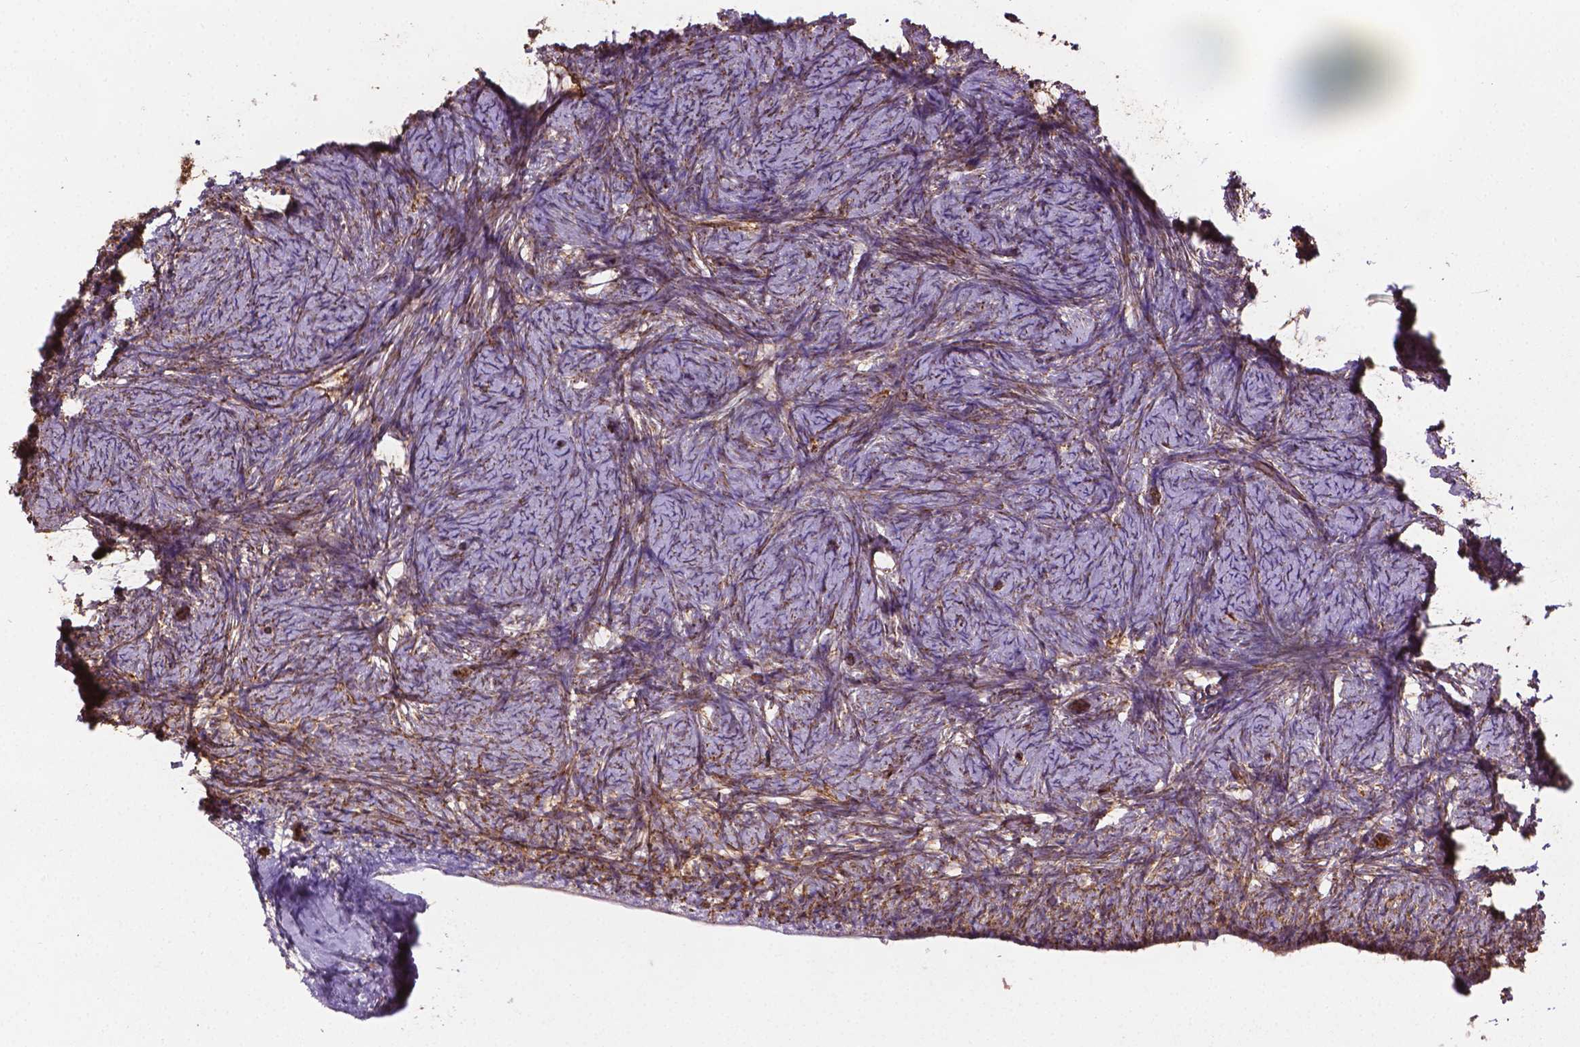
{"staining": {"intensity": "weak", "quantity": ">75%", "location": "cytoplasmic/membranous"}, "tissue": "ovary", "cell_type": "Ovarian stroma cells", "image_type": "normal", "snomed": [{"axis": "morphology", "description": "Normal tissue, NOS"}, {"axis": "topography", "description": "Ovary"}], "caption": "Immunohistochemistry (IHC) photomicrograph of normal ovary: human ovary stained using IHC displays low levels of weak protein expression localized specifically in the cytoplasmic/membranous of ovarian stroma cells, appearing as a cytoplasmic/membranous brown color.", "gene": "HS3ST3A1", "patient": {"sex": "female", "age": 34}}